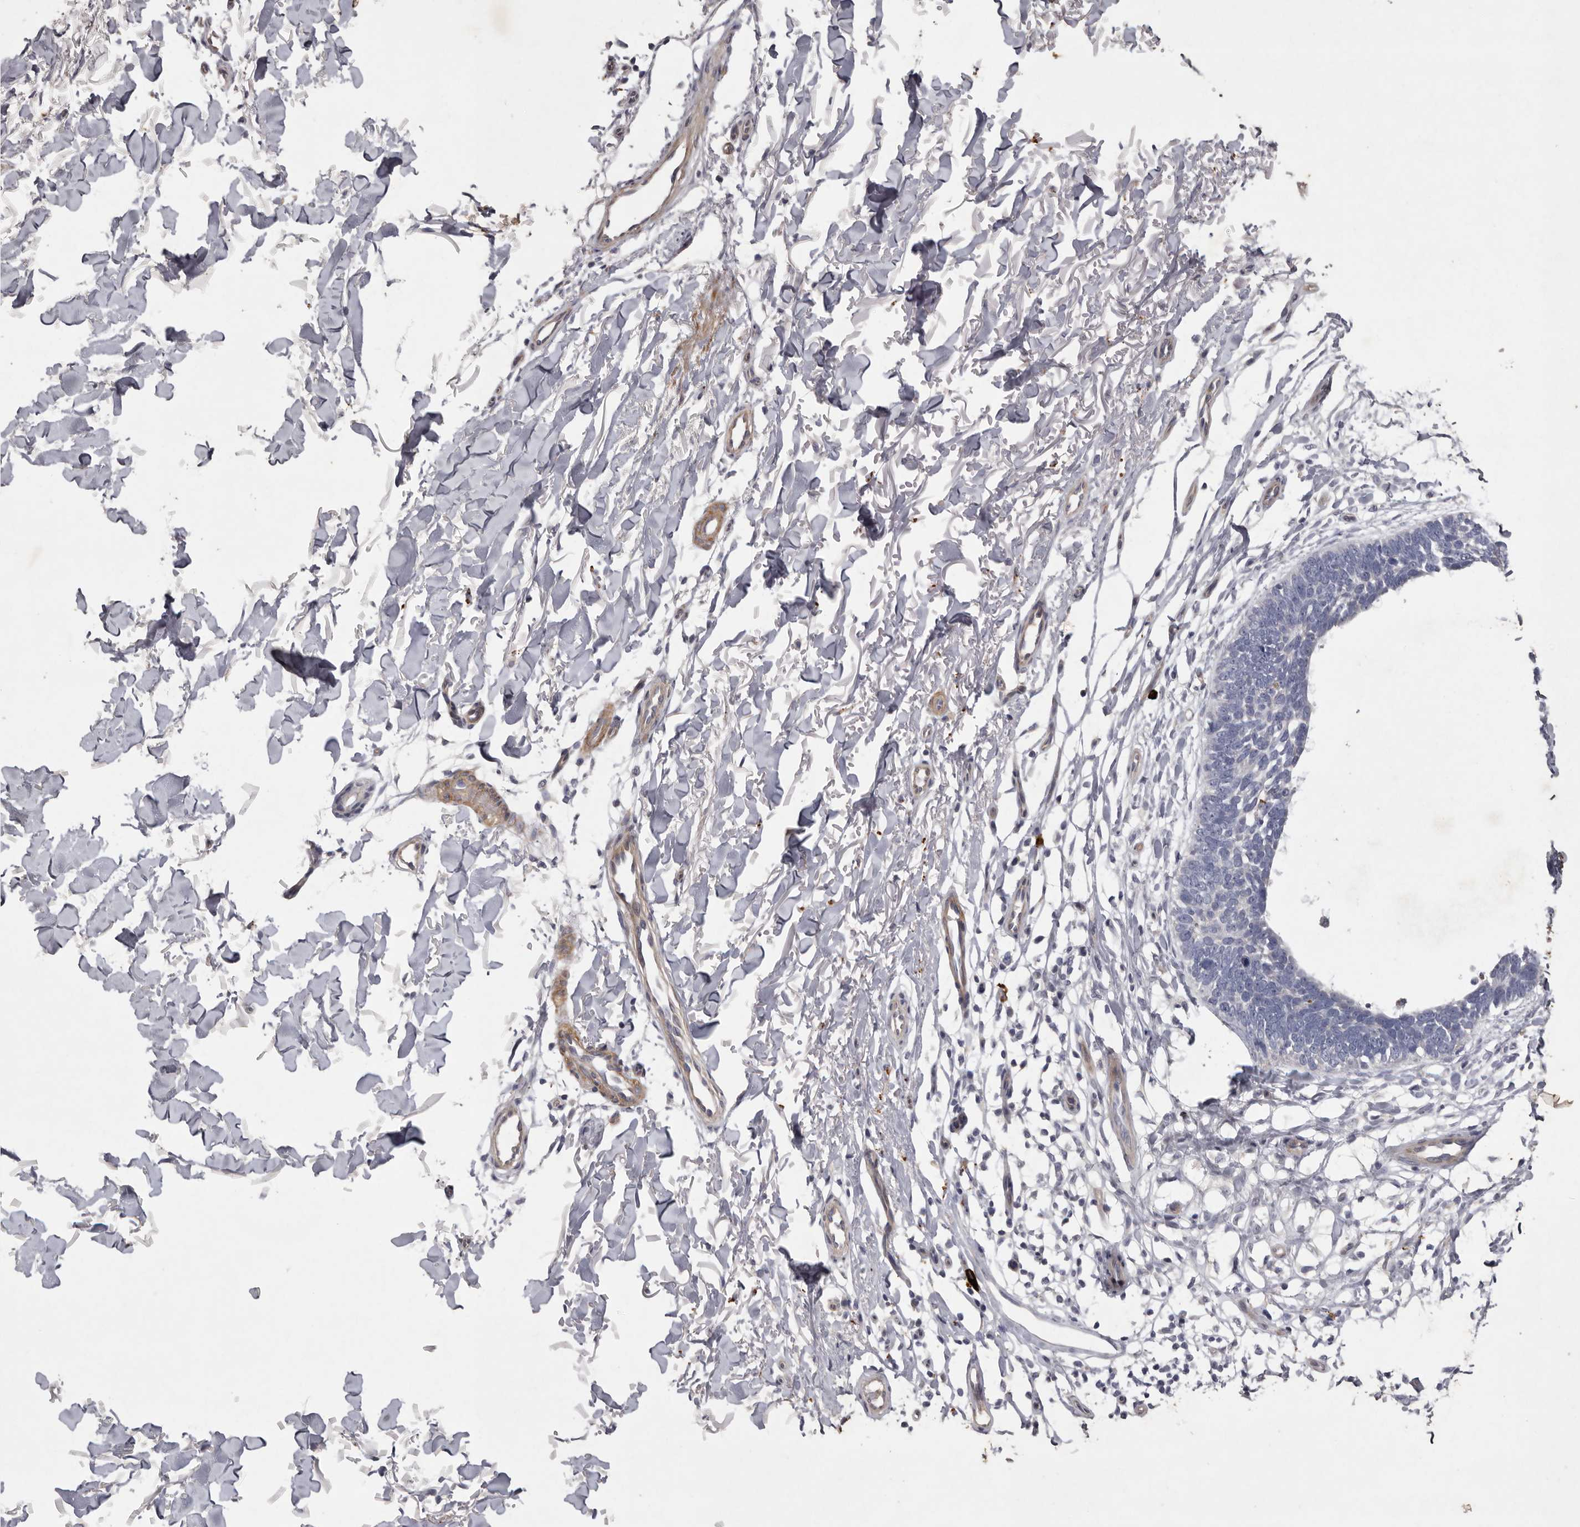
{"staining": {"intensity": "negative", "quantity": "none", "location": "none"}, "tissue": "skin cancer", "cell_type": "Tumor cells", "image_type": "cancer", "snomed": [{"axis": "morphology", "description": "Normal tissue, NOS"}, {"axis": "morphology", "description": "Basal cell carcinoma"}, {"axis": "topography", "description": "Skin"}], "caption": "An immunohistochemistry histopathology image of skin cancer (basal cell carcinoma) is shown. There is no staining in tumor cells of skin cancer (basal cell carcinoma).", "gene": "NKAIN4", "patient": {"sex": "male", "age": 77}}